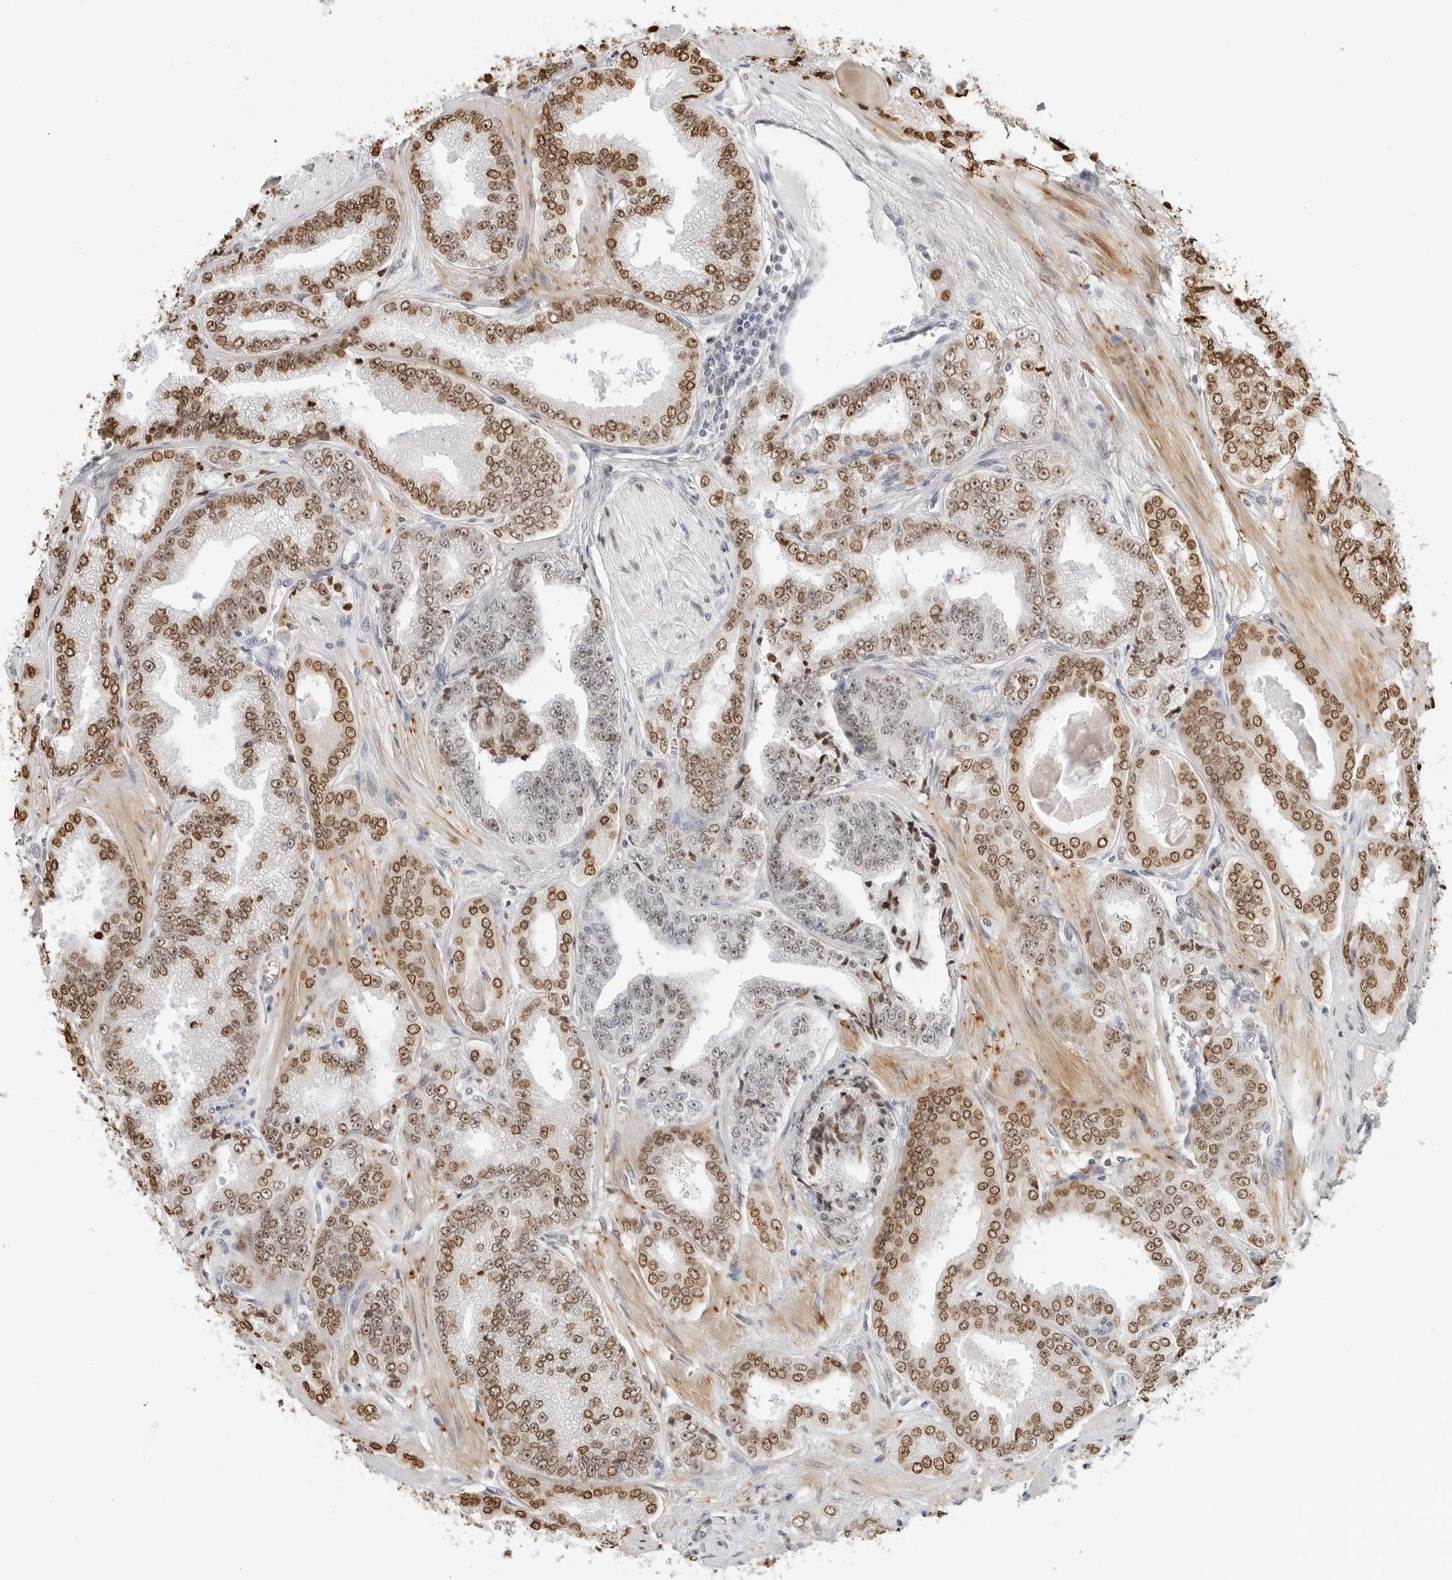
{"staining": {"intensity": "moderate", "quantity": ">75%", "location": "nuclear"}, "tissue": "prostate cancer", "cell_type": "Tumor cells", "image_type": "cancer", "snomed": [{"axis": "morphology", "description": "Adenocarcinoma, High grade"}, {"axis": "topography", "description": "Prostate"}], "caption": "About >75% of tumor cells in adenocarcinoma (high-grade) (prostate) demonstrate moderate nuclear protein staining as visualized by brown immunohistochemical staining.", "gene": "SPIDR", "patient": {"sex": "male", "age": 71}}